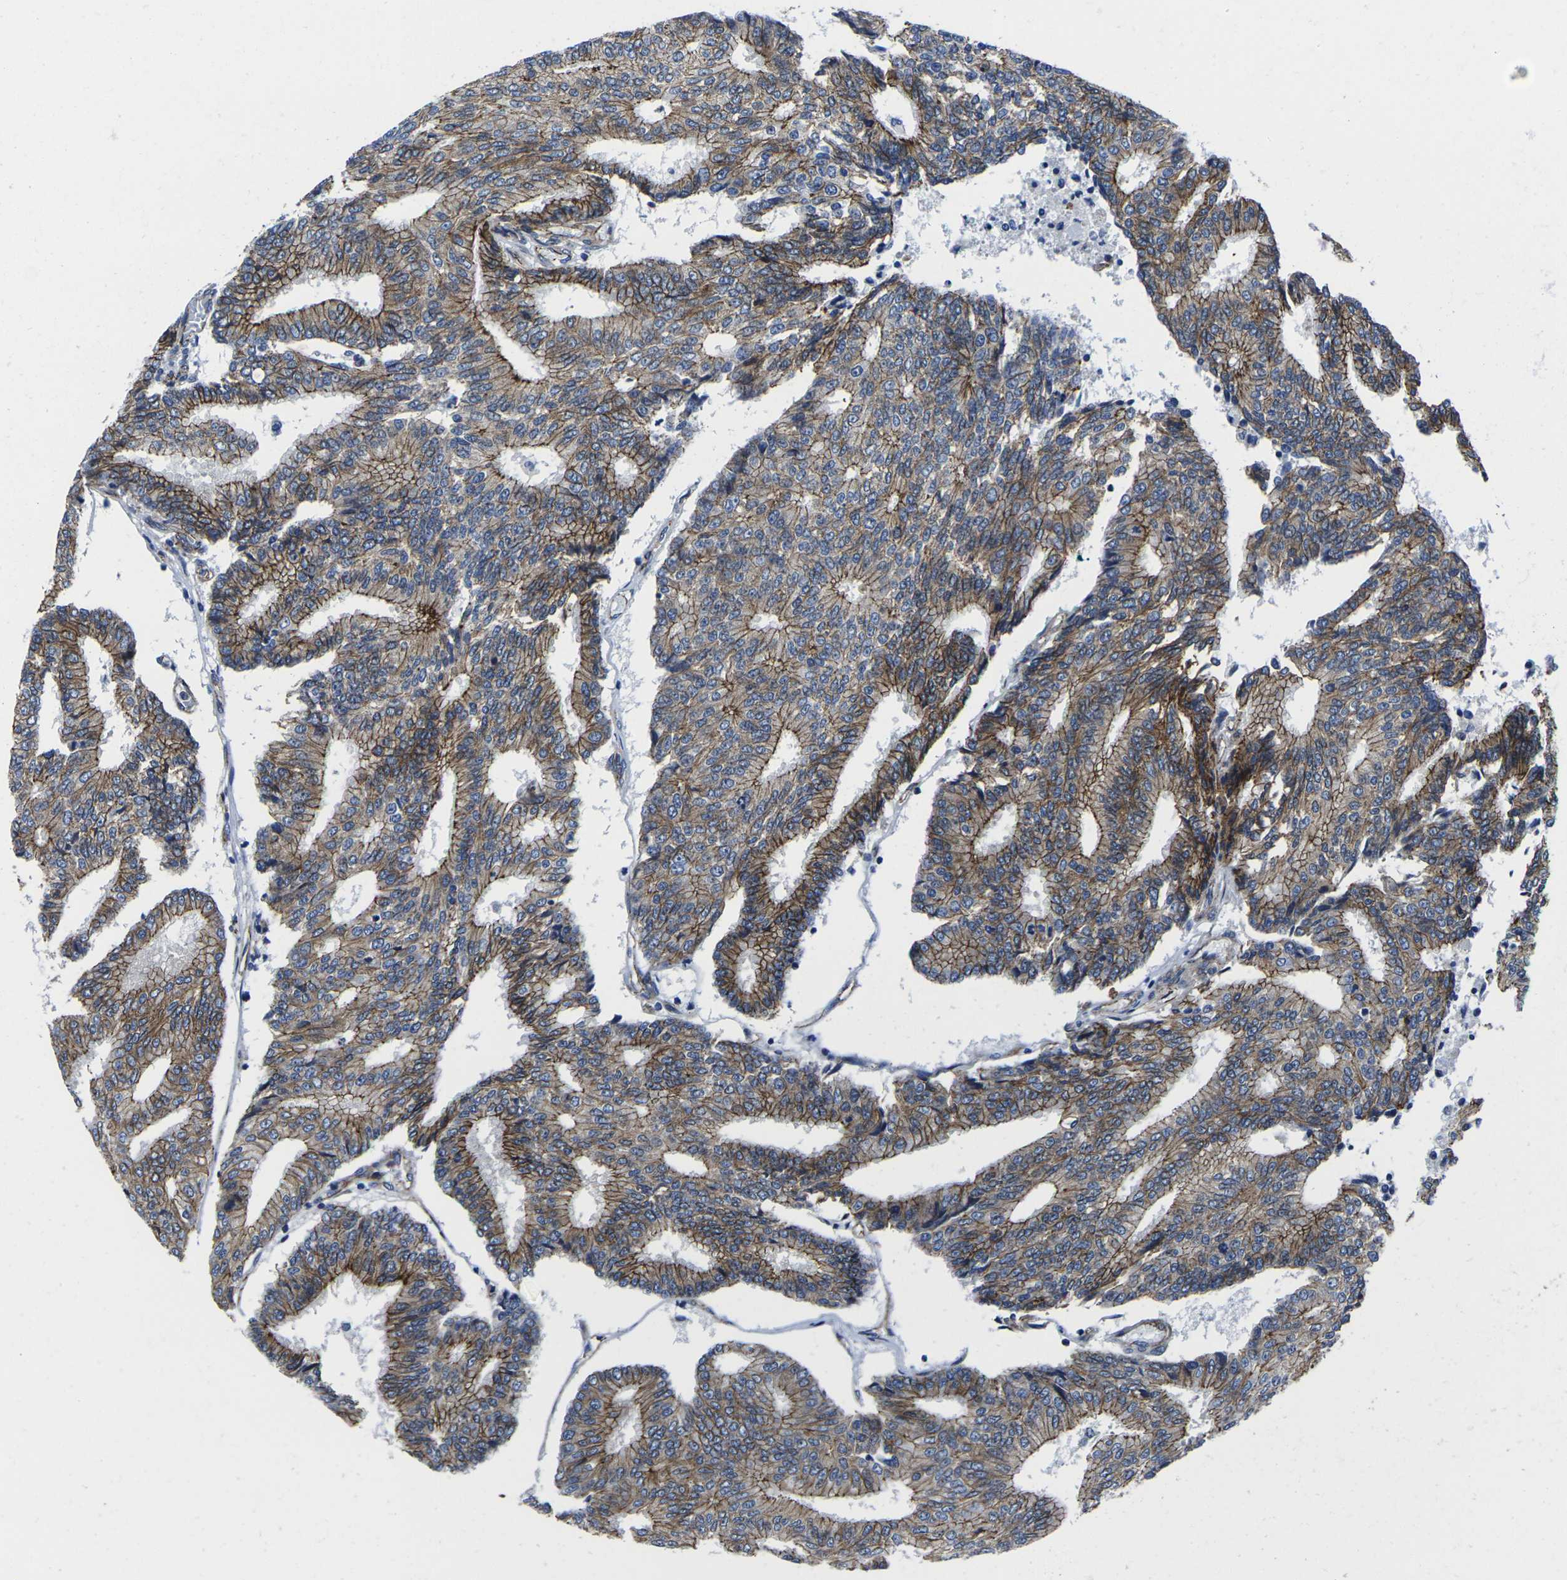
{"staining": {"intensity": "moderate", "quantity": ">75%", "location": "cytoplasmic/membranous"}, "tissue": "prostate cancer", "cell_type": "Tumor cells", "image_type": "cancer", "snomed": [{"axis": "morphology", "description": "Adenocarcinoma, Low grade"}, {"axis": "topography", "description": "Prostate"}], "caption": "Protein expression analysis of prostate cancer (low-grade adenocarcinoma) reveals moderate cytoplasmic/membranous positivity in approximately >75% of tumor cells.", "gene": "NUMB", "patient": {"sex": "male", "age": 59}}